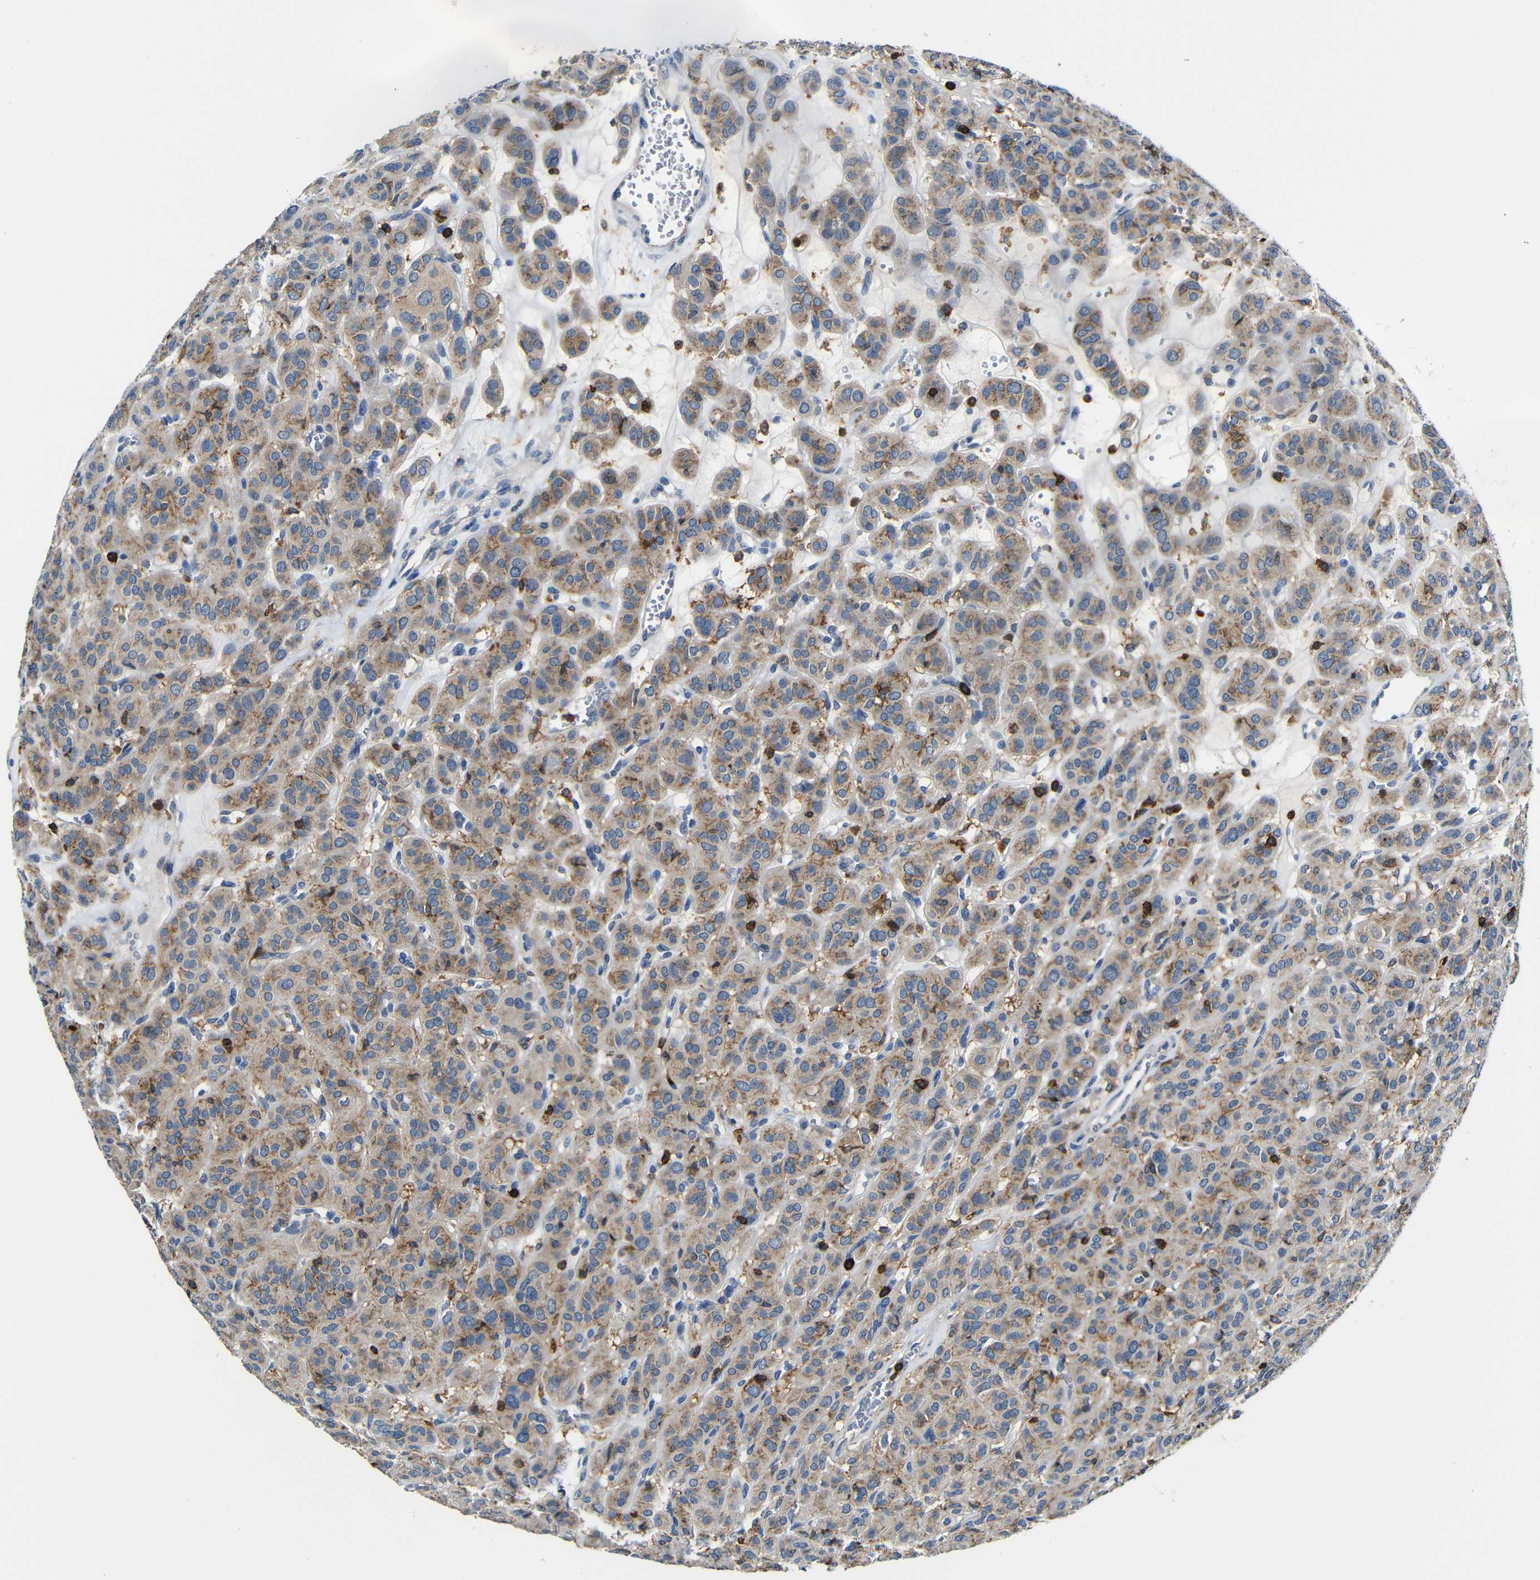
{"staining": {"intensity": "moderate", "quantity": ">75%", "location": "cytoplasmic/membranous"}, "tissue": "thyroid cancer", "cell_type": "Tumor cells", "image_type": "cancer", "snomed": [{"axis": "morphology", "description": "Follicular adenoma carcinoma, NOS"}, {"axis": "topography", "description": "Thyroid gland"}], "caption": "This is a micrograph of immunohistochemistry (IHC) staining of follicular adenoma carcinoma (thyroid), which shows moderate expression in the cytoplasmic/membranous of tumor cells.", "gene": "P2RY12", "patient": {"sex": "female", "age": 71}}